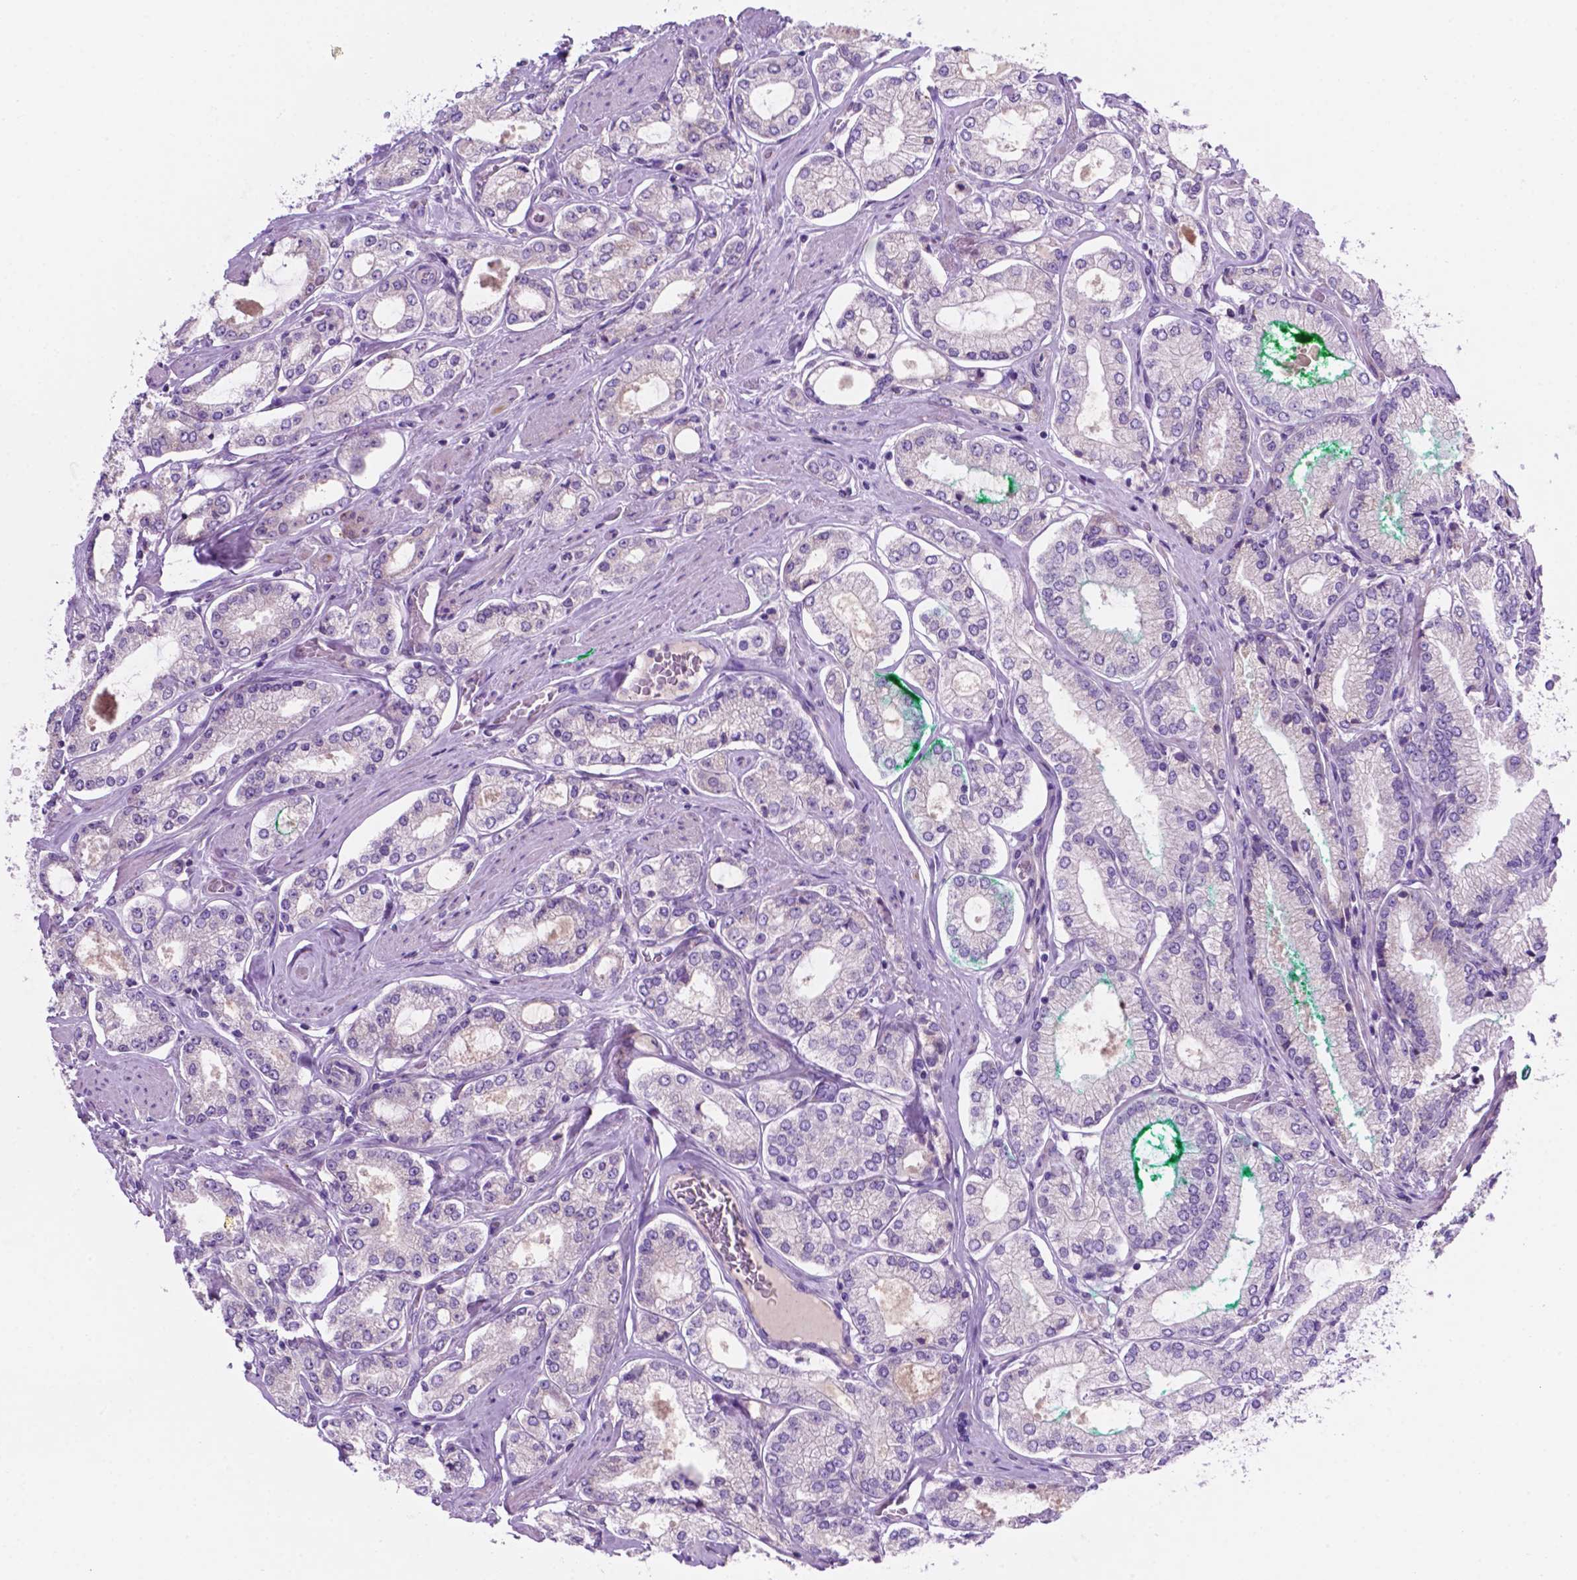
{"staining": {"intensity": "negative", "quantity": "none", "location": "none"}, "tissue": "prostate cancer", "cell_type": "Tumor cells", "image_type": "cancer", "snomed": [{"axis": "morphology", "description": "Adenocarcinoma, High grade"}, {"axis": "topography", "description": "Prostate"}], "caption": "DAB immunohistochemical staining of high-grade adenocarcinoma (prostate) demonstrates no significant expression in tumor cells.", "gene": "CEACAM7", "patient": {"sex": "male", "age": 68}}